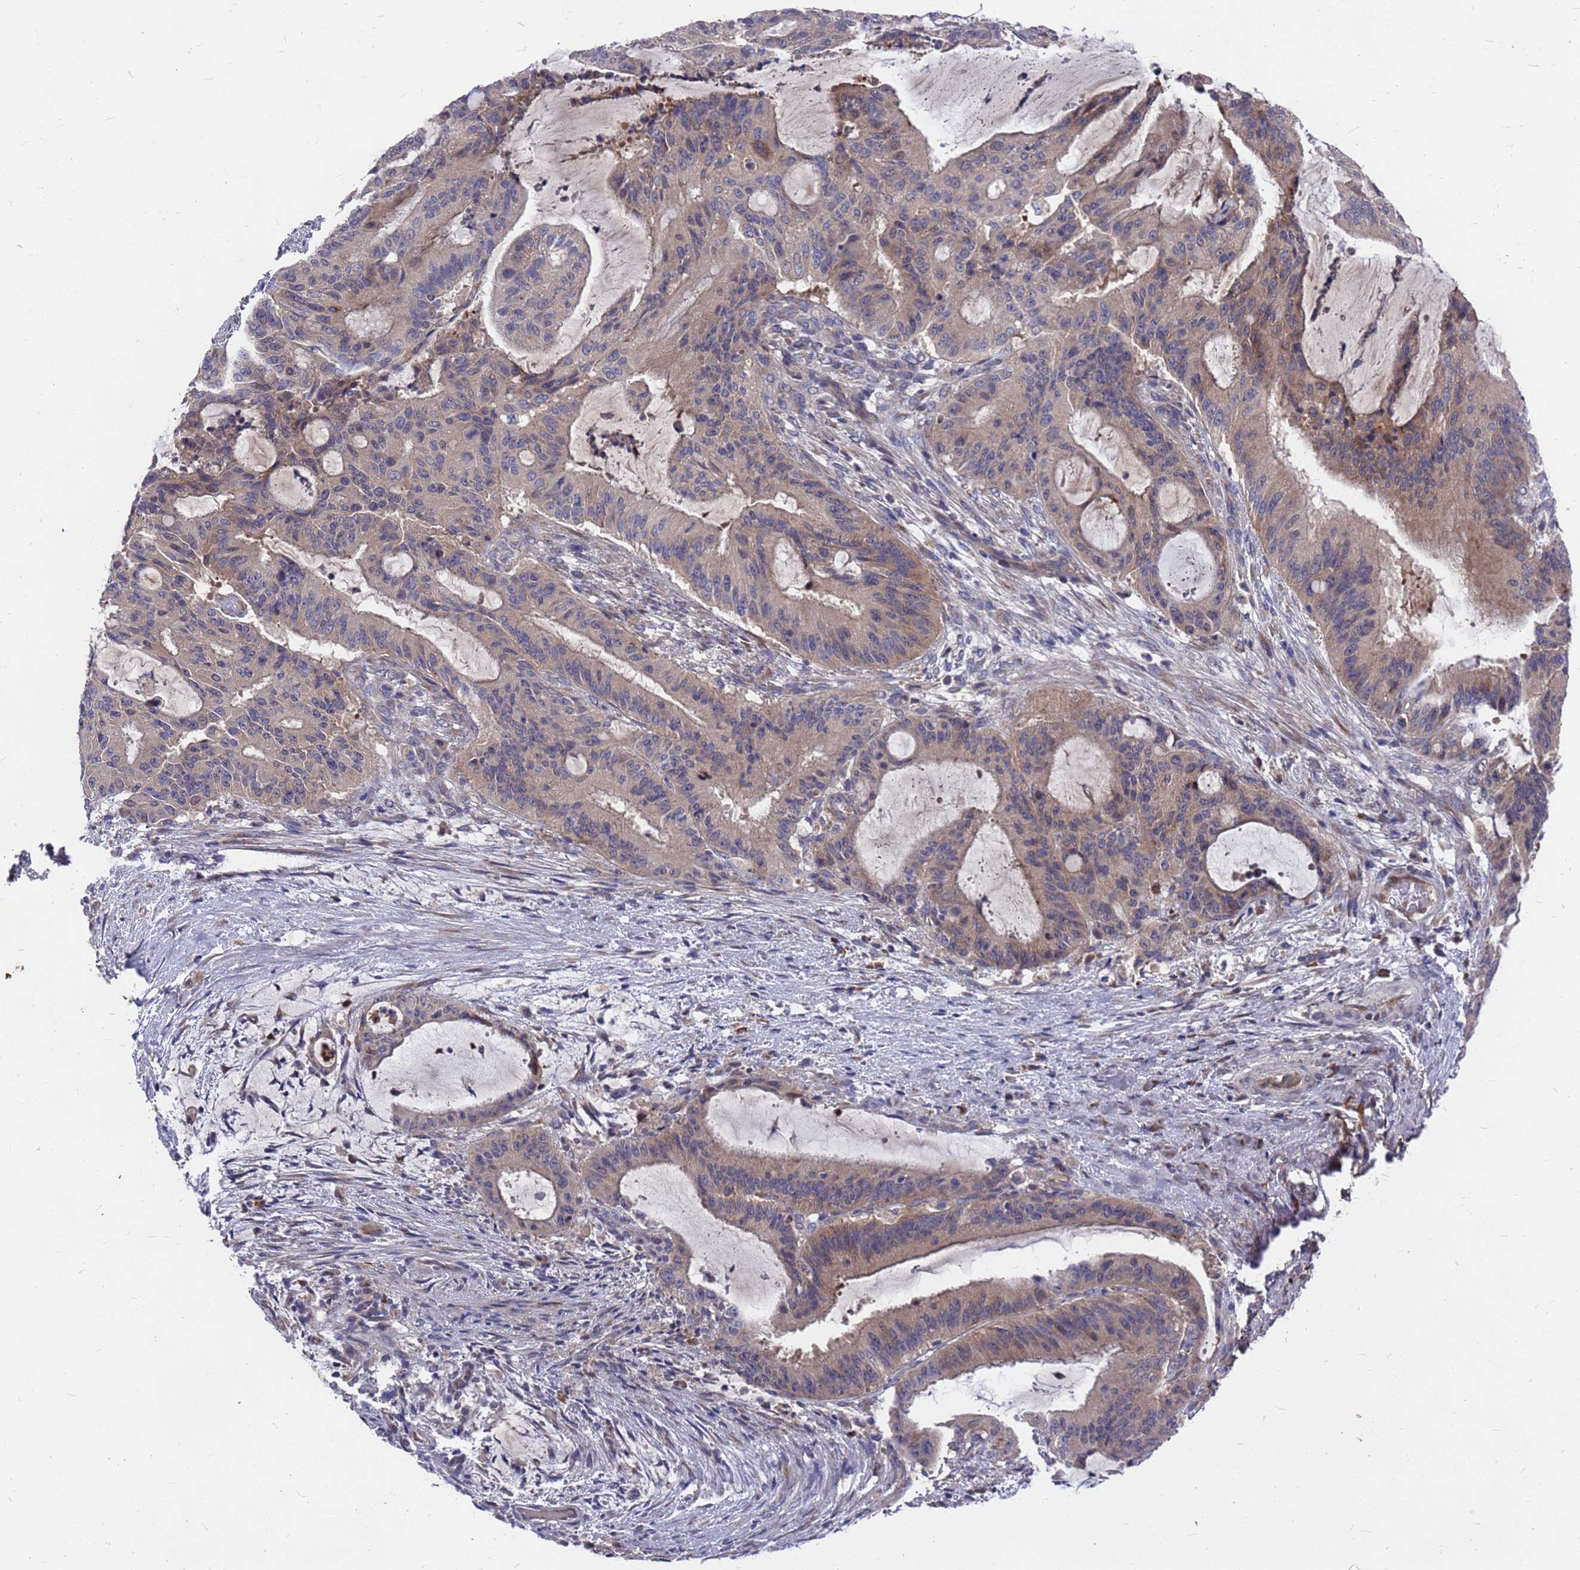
{"staining": {"intensity": "weak", "quantity": ">75%", "location": "cytoplasmic/membranous"}, "tissue": "liver cancer", "cell_type": "Tumor cells", "image_type": "cancer", "snomed": [{"axis": "morphology", "description": "Normal tissue, NOS"}, {"axis": "morphology", "description": "Cholangiocarcinoma"}, {"axis": "topography", "description": "Liver"}, {"axis": "topography", "description": "Peripheral nerve tissue"}], "caption": "High-power microscopy captured an immunohistochemistry image of liver cancer (cholangiocarcinoma), revealing weak cytoplasmic/membranous positivity in about >75% of tumor cells. (brown staining indicates protein expression, while blue staining denotes nuclei).", "gene": "ZNF717", "patient": {"sex": "female", "age": 73}}